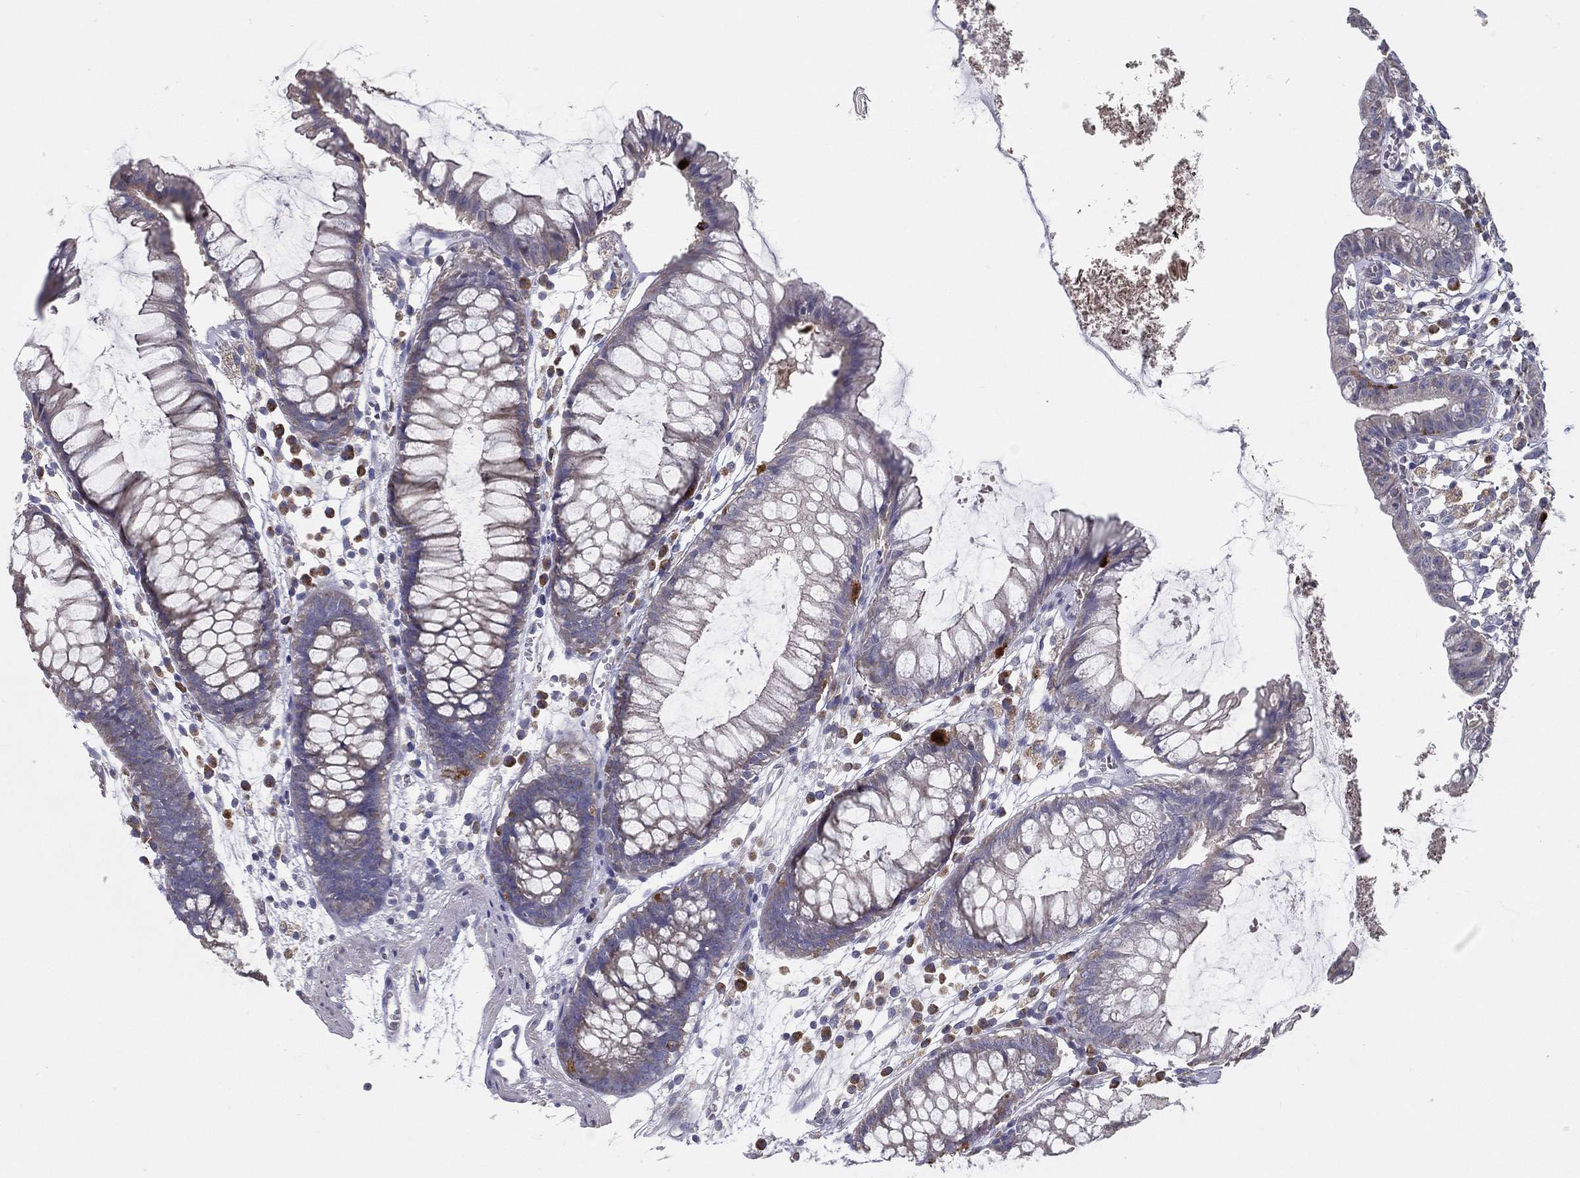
{"staining": {"intensity": "negative", "quantity": "none", "location": "none"}, "tissue": "colon", "cell_type": "Endothelial cells", "image_type": "normal", "snomed": [{"axis": "morphology", "description": "Normal tissue, NOS"}, {"axis": "morphology", "description": "Adenocarcinoma, NOS"}, {"axis": "topography", "description": "Colon"}], "caption": "This is an IHC histopathology image of unremarkable colon. There is no expression in endothelial cells.", "gene": "PCSK1", "patient": {"sex": "male", "age": 65}}